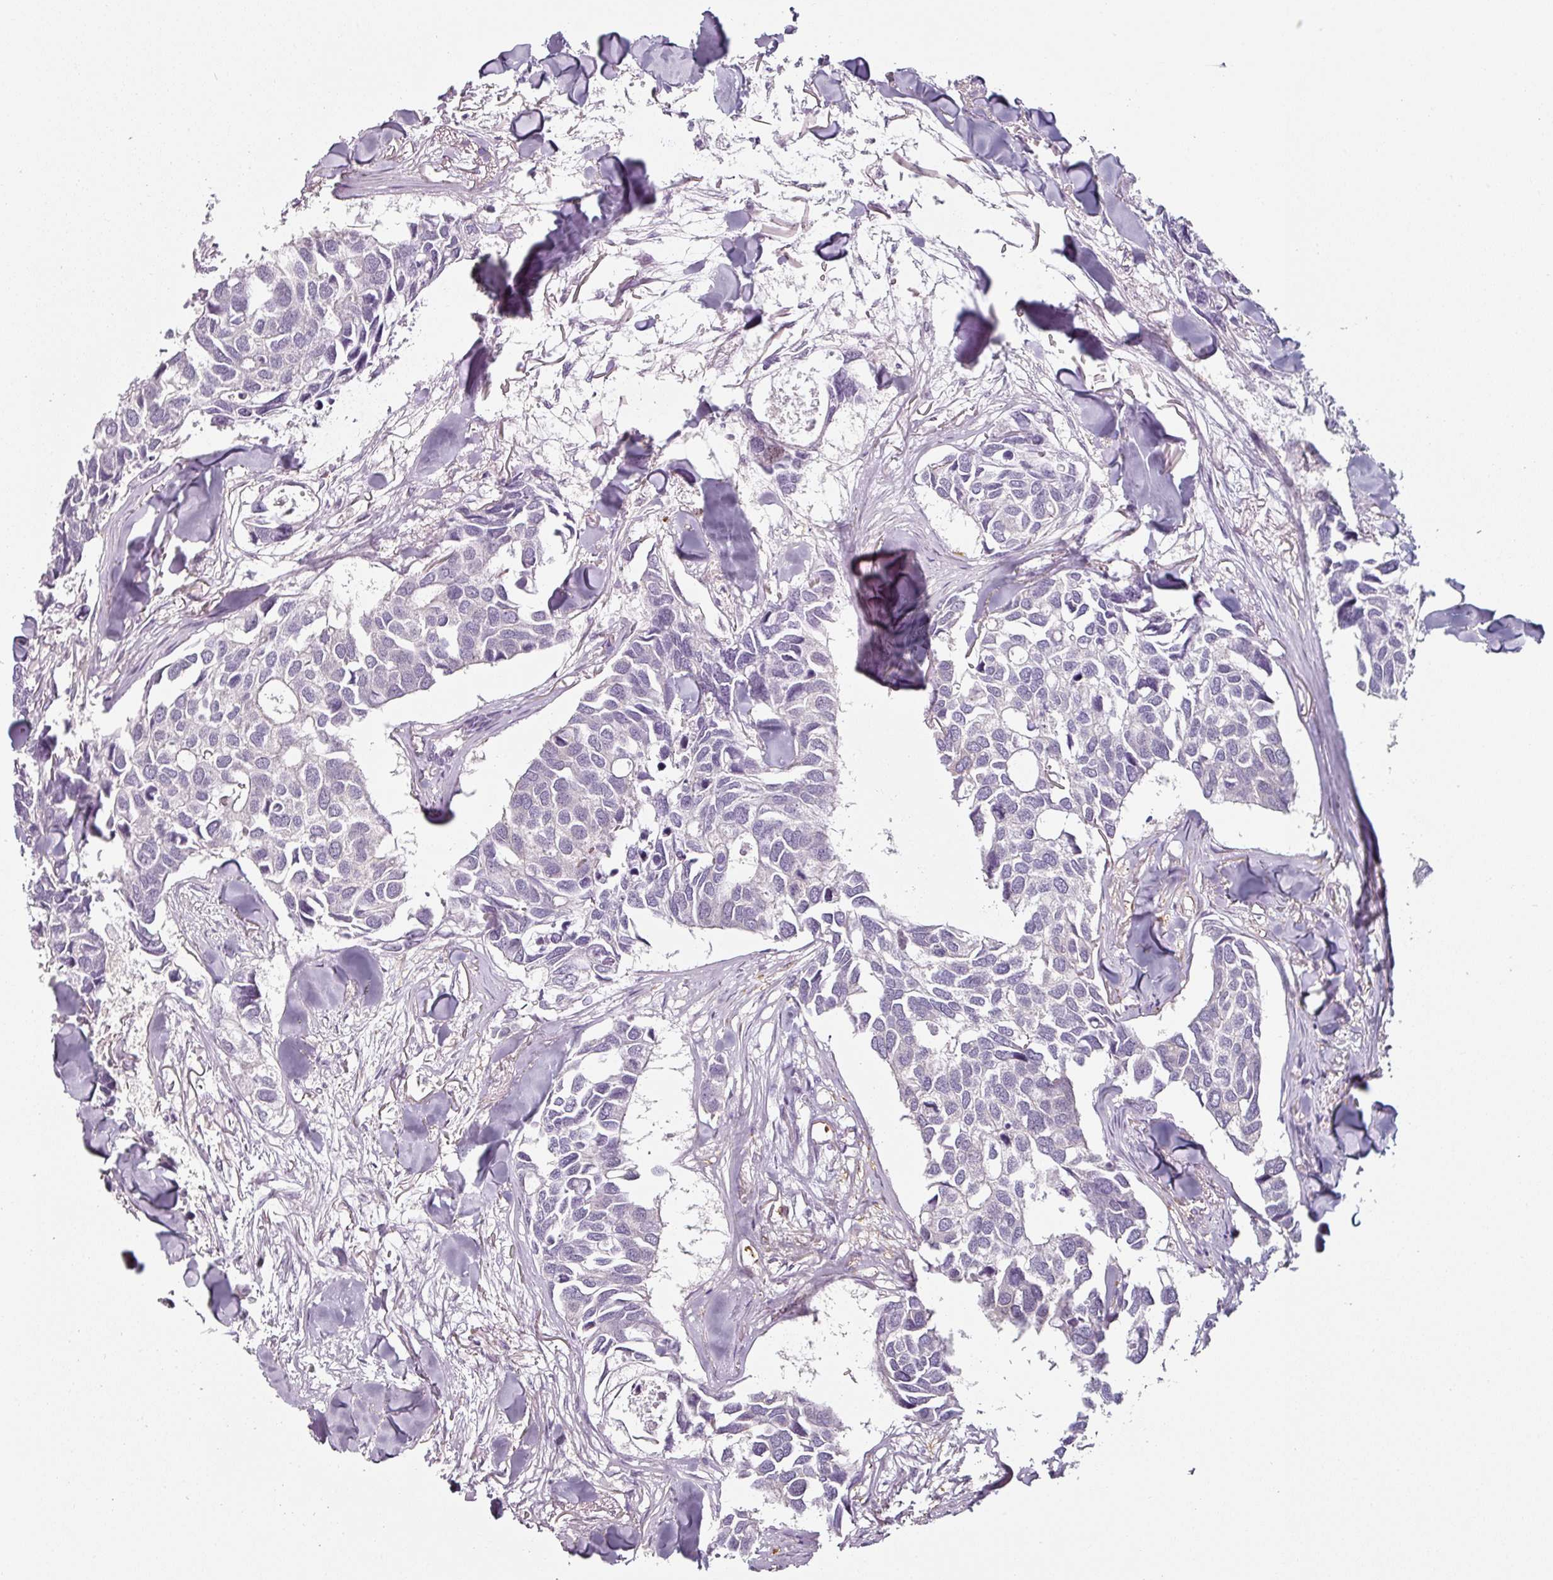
{"staining": {"intensity": "negative", "quantity": "none", "location": "none"}, "tissue": "breast cancer", "cell_type": "Tumor cells", "image_type": "cancer", "snomed": [{"axis": "morphology", "description": "Duct carcinoma"}, {"axis": "topography", "description": "Breast"}], "caption": "This image is of invasive ductal carcinoma (breast) stained with immunohistochemistry (IHC) to label a protein in brown with the nuclei are counter-stained blue. There is no staining in tumor cells.", "gene": "CAP2", "patient": {"sex": "female", "age": 83}}